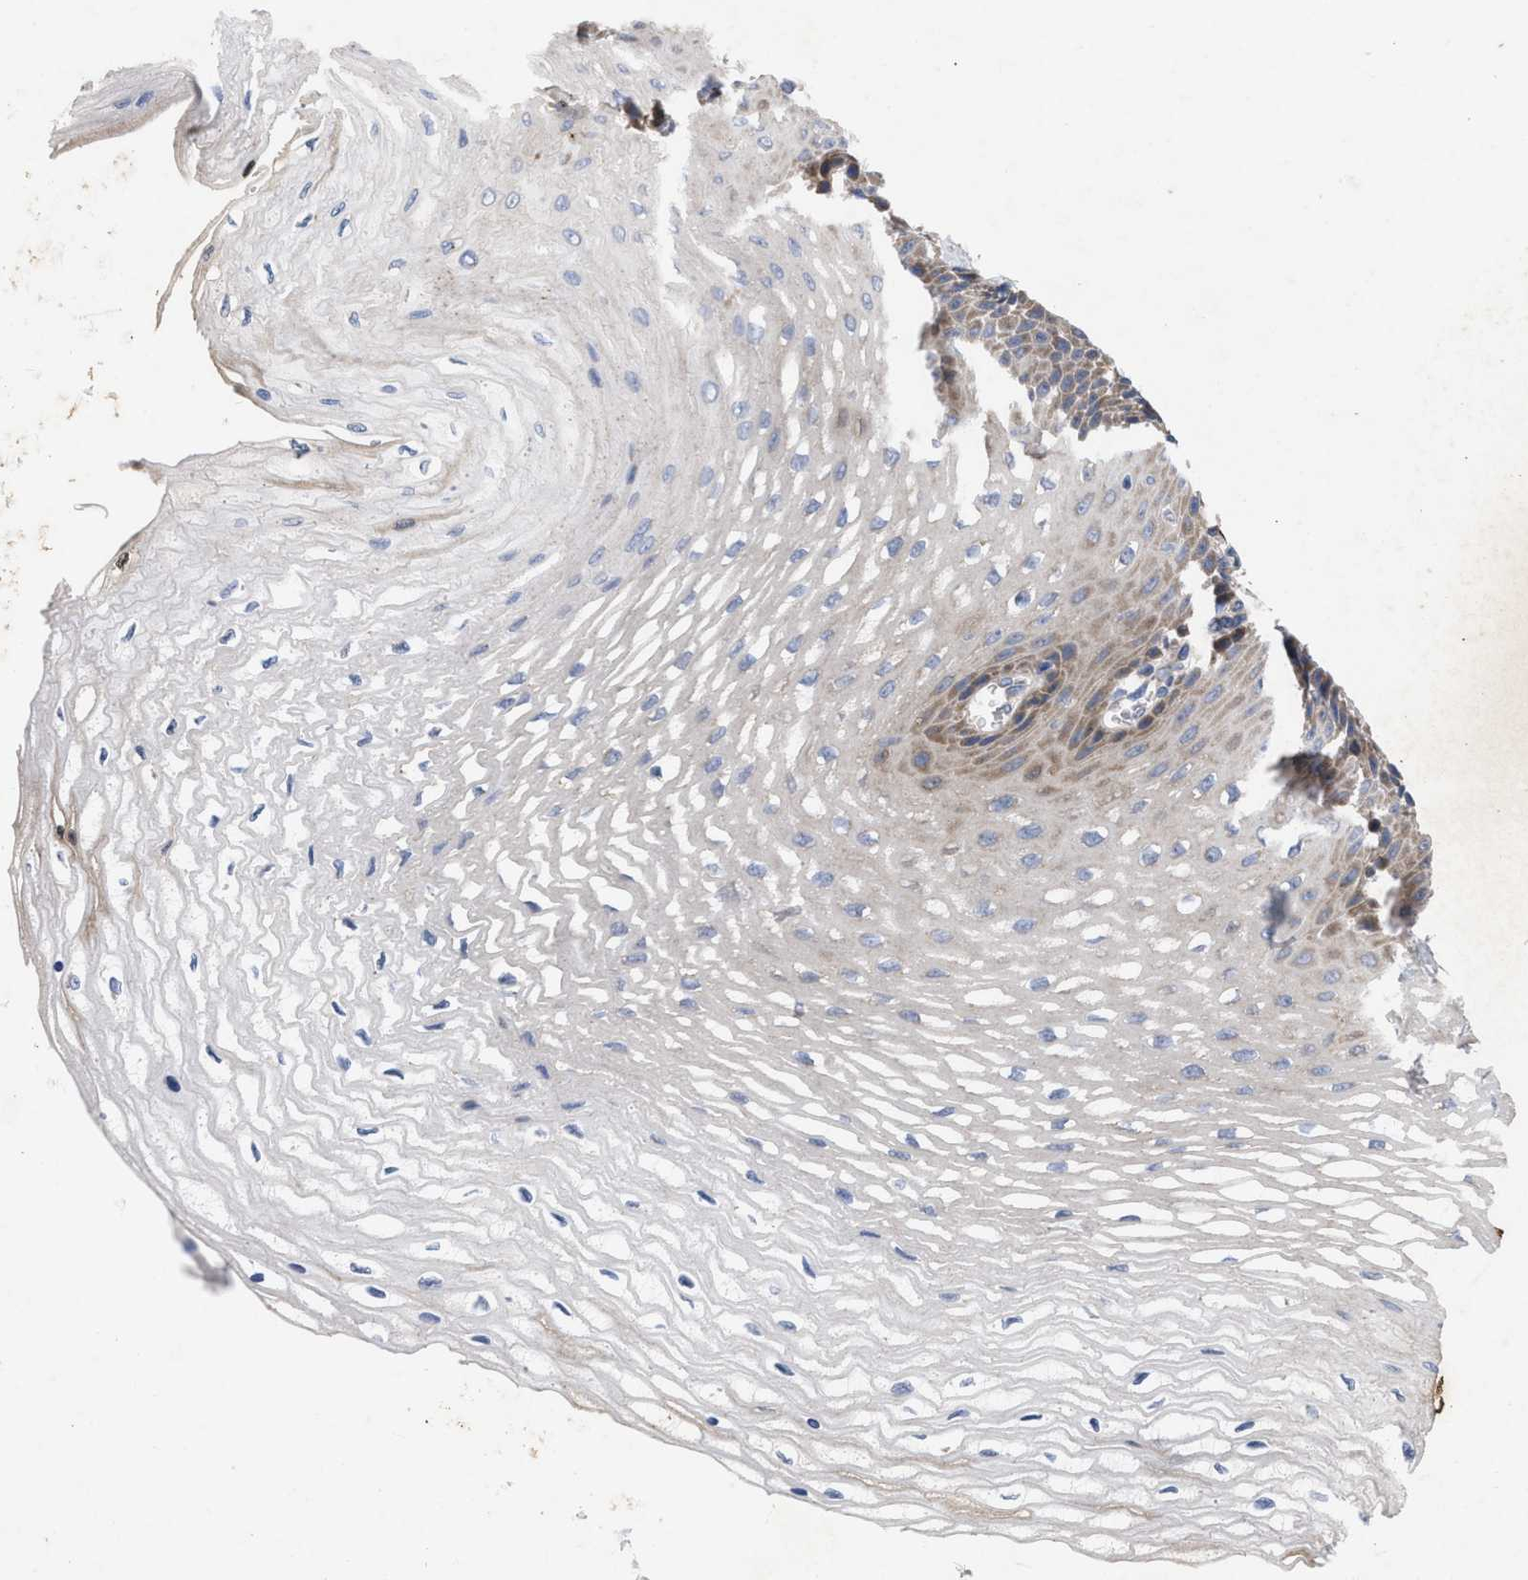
{"staining": {"intensity": "moderate", "quantity": "<25%", "location": "cytoplasmic/membranous"}, "tissue": "esophagus", "cell_type": "Squamous epithelial cells", "image_type": "normal", "snomed": [{"axis": "morphology", "description": "Normal tissue, NOS"}, {"axis": "topography", "description": "Esophagus"}], "caption": "A brown stain labels moderate cytoplasmic/membranous positivity of a protein in squamous epithelial cells of unremarkable esophagus.", "gene": "VIP", "patient": {"sex": "female", "age": 72}}